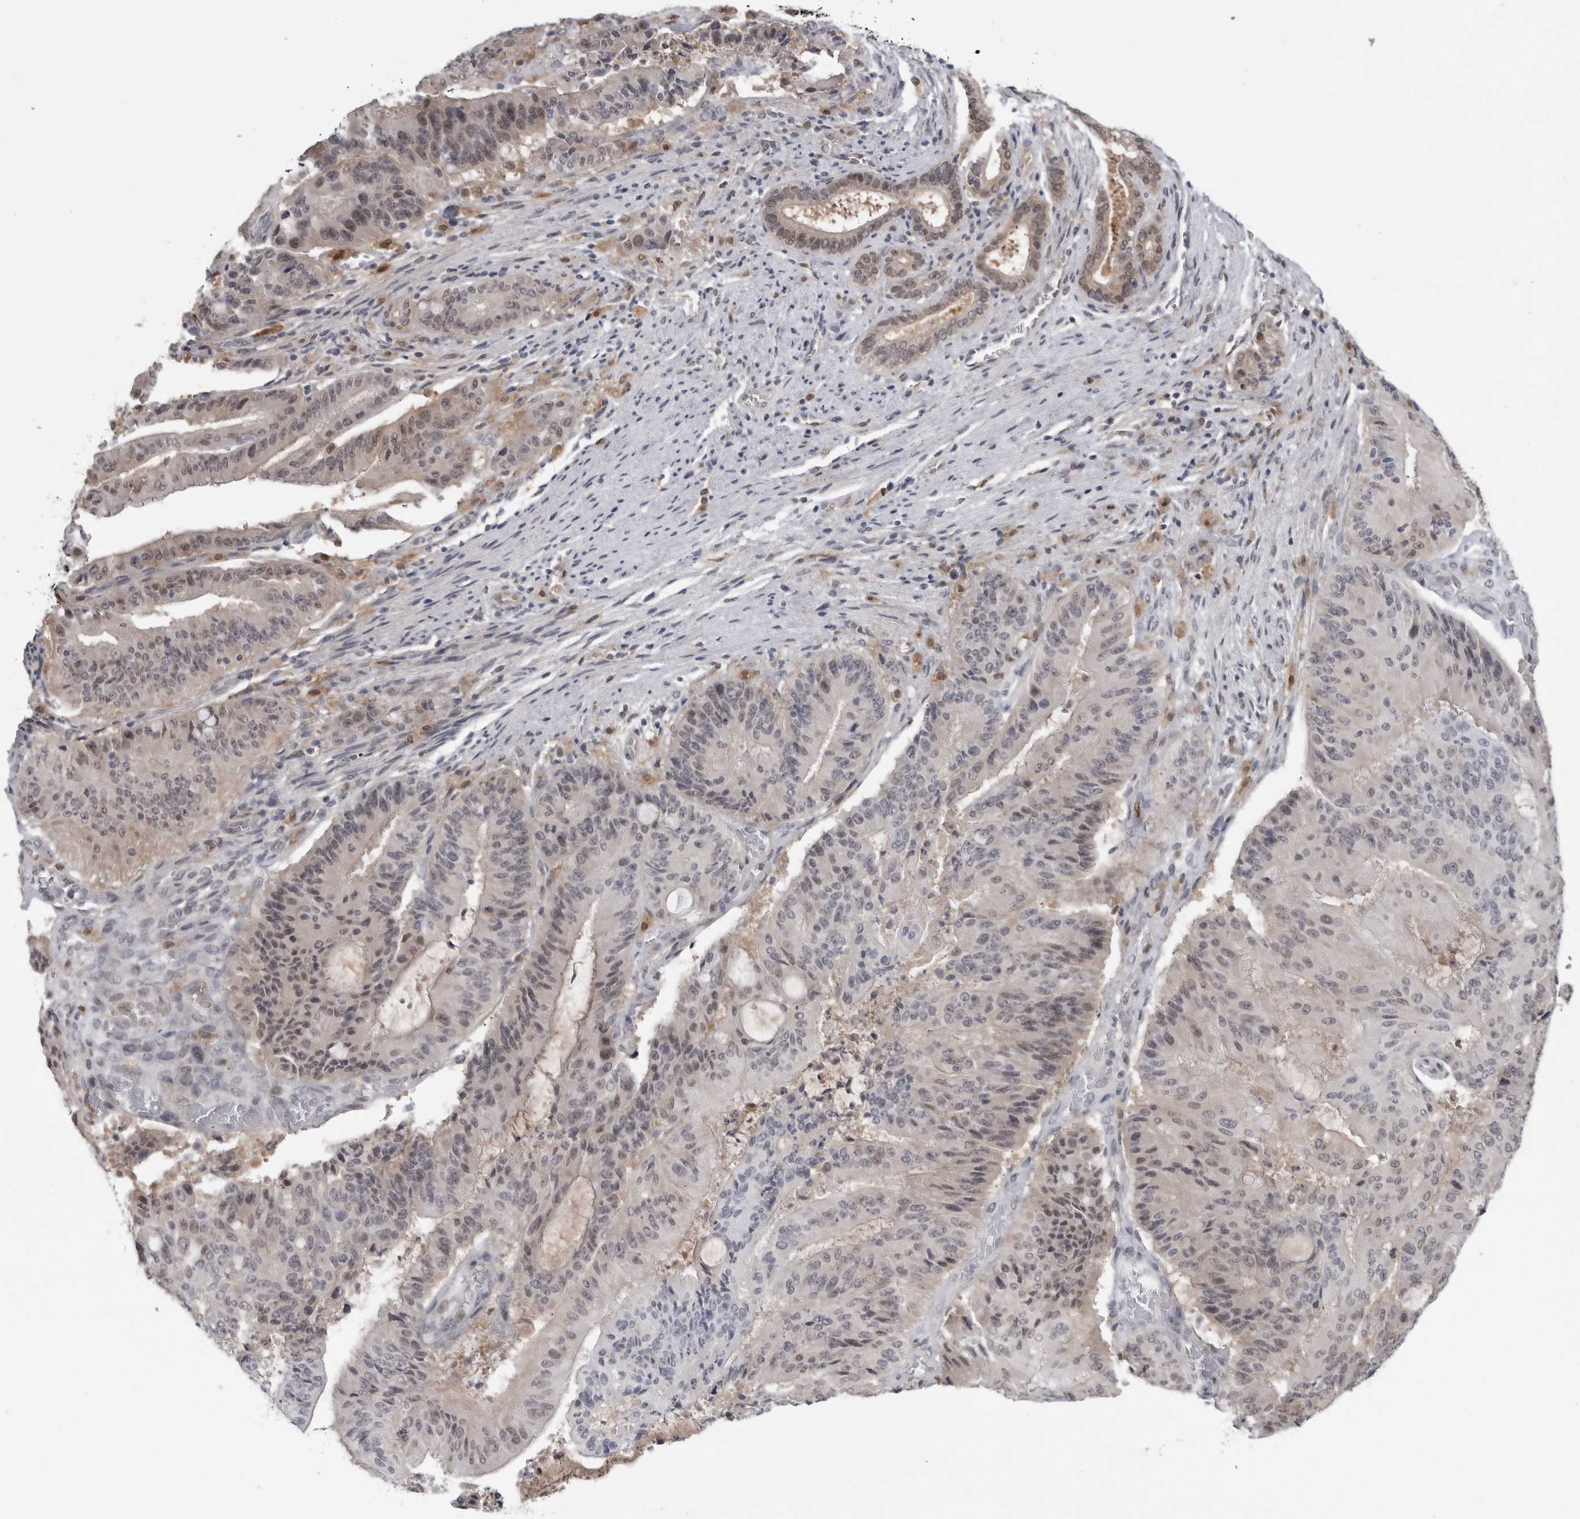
{"staining": {"intensity": "weak", "quantity": "25%-75%", "location": "cytoplasmic/membranous,nuclear"}, "tissue": "liver cancer", "cell_type": "Tumor cells", "image_type": "cancer", "snomed": [{"axis": "morphology", "description": "Normal tissue, NOS"}, {"axis": "morphology", "description": "Cholangiocarcinoma"}, {"axis": "topography", "description": "Liver"}, {"axis": "topography", "description": "Peripheral nerve tissue"}], "caption": "Protein expression analysis of human liver cancer (cholangiocarcinoma) reveals weak cytoplasmic/membranous and nuclear staining in about 25%-75% of tumor cells.", "gene": "PNPO", "patient": {"sex": "female", "age": 73}}